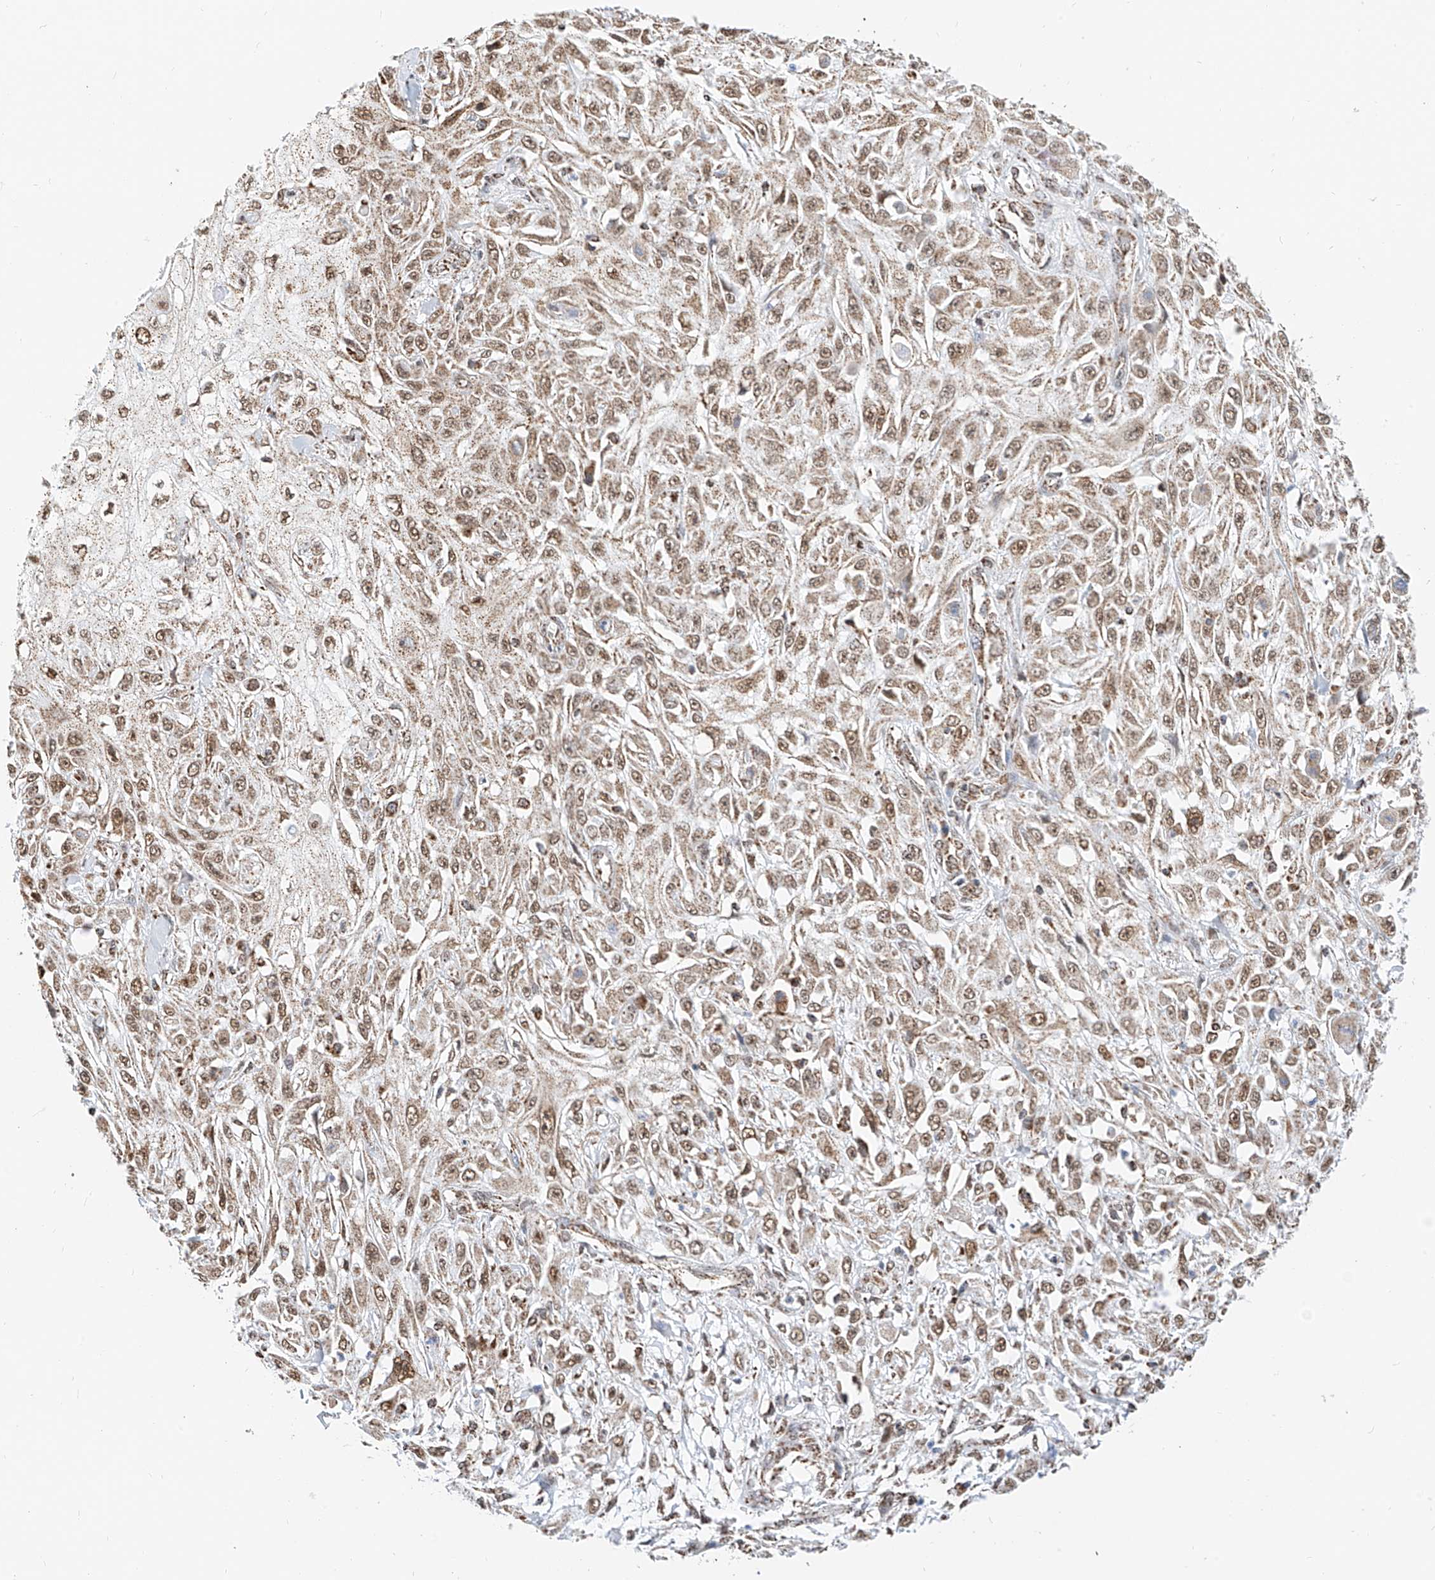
{"staining": {"intensity": "moderate", "quantity": ">75%", "location": "cytoplasmic/membranous,nuclear"}, "tissue": "skin cancer", "cell_type": "Tumor cells", "image_type": "cancer", "snomed": [{"axis": "morphology", "description": "Squamous cell carcinoma, NOS"}, {"axis": "morphology", "description": "Squamous cell carcinoma, metastatic, NOS"}, {"axis": "topography", "description": "Skin"}, {"axis": "topography", "description": "Lymph node"}], "caption": "Immunohistochemical staining of human skin cancer demonstrates moderate cytoplasmic/membranous and nuclear protein staining in approximately >75% of tumor cells.", "gene": "NALCN", "patient": {"sex": "male", "age": 75}}